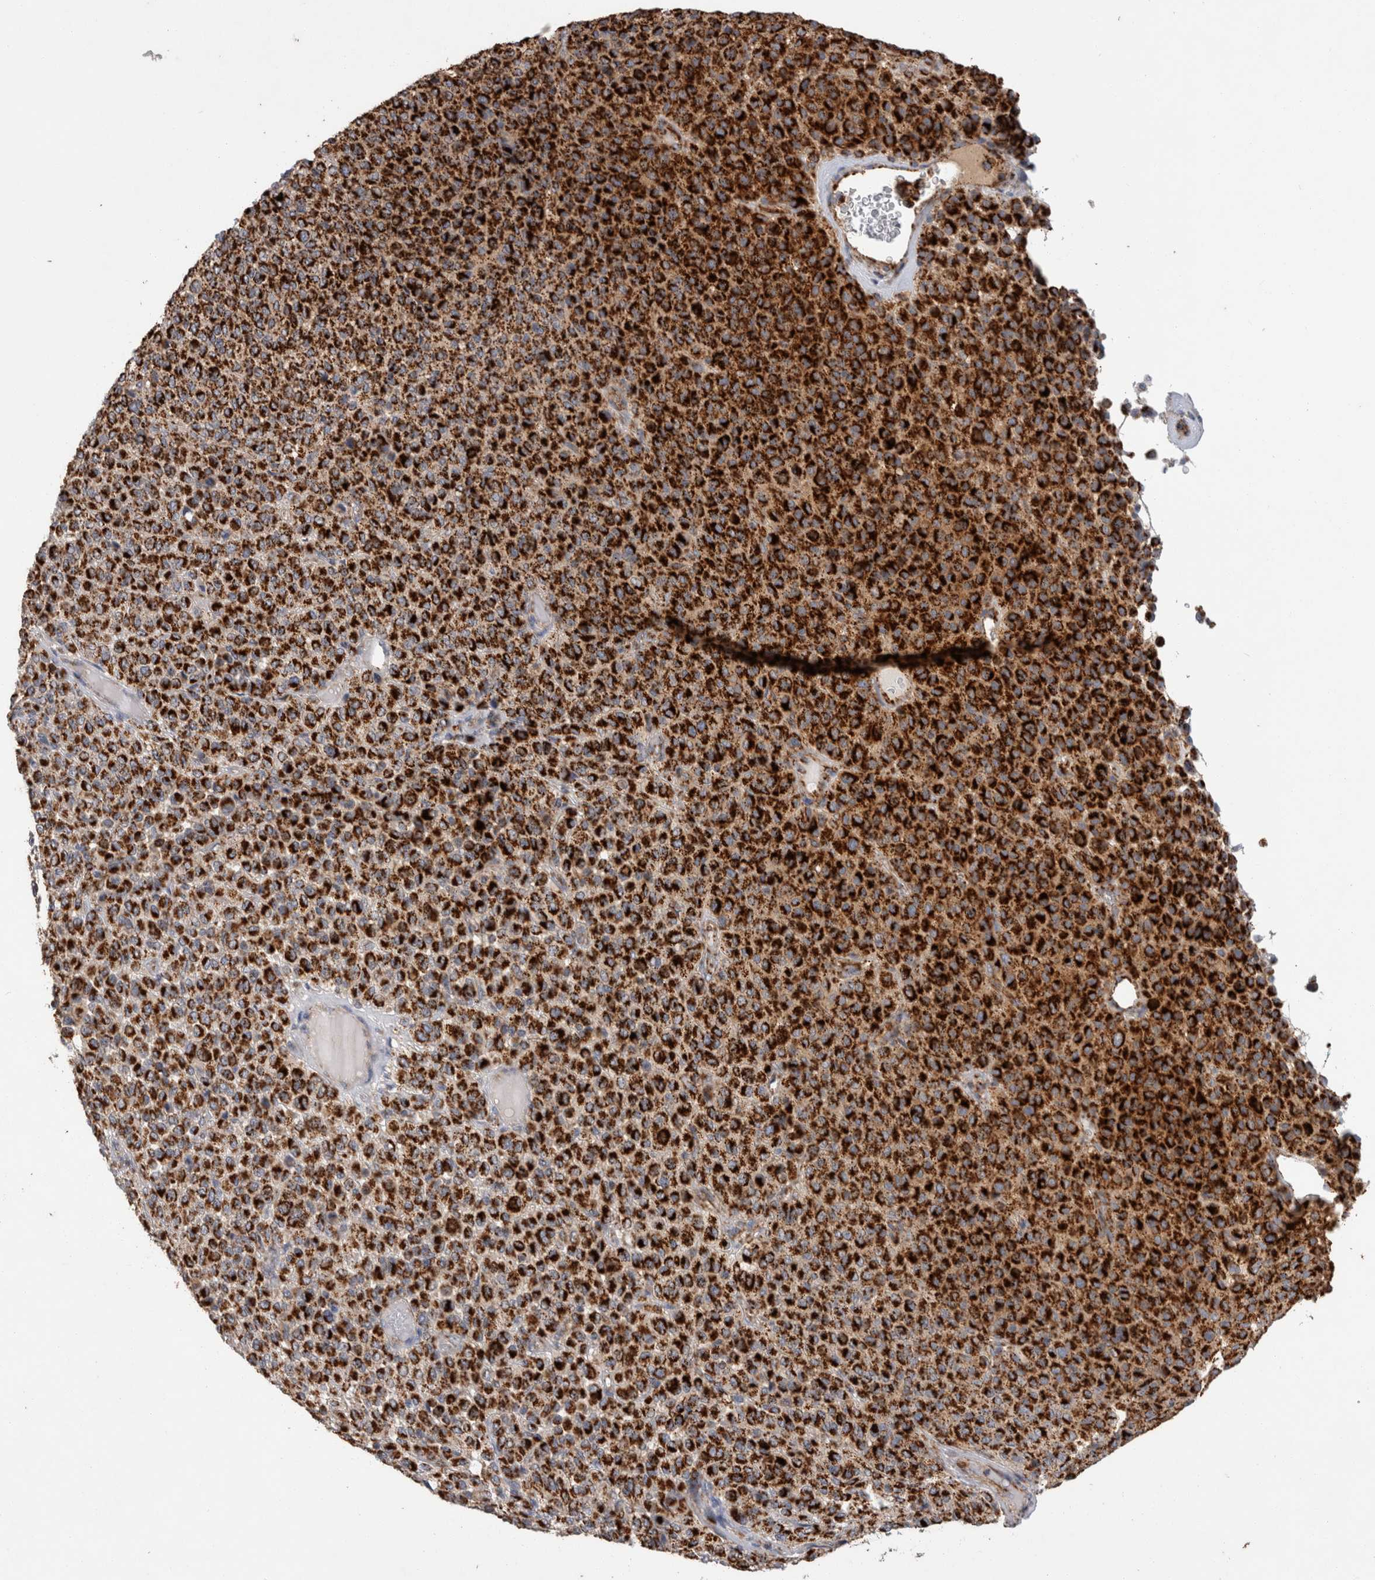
{"staining": {"intensity": "strong", "quantity": ">75%", "location": "cytoplasmic/membranous"}, "tissue": "melanoma", "cell_type": "Tumor cells", "image_type": "cancer", "snomed": [{"axis": "morphology", "description": "Malignant melanoma, Metastatic site"}, {"axis": "topography", "description": "Pancreas"}], "caption": "Immunohistochemistry micrograph of neoplastic tissue: human malignant melanoma (metastatic site) stained using immunohistochemistry (IHC) demonstrates high levels of strong protein expression localized specifically in the cytoplasmic/membranous of tumor cells, appearing as a cytoplasmic/membranous brown color.", "gene": "IARS2", "patient": {"sex": "female", "age": 30}}